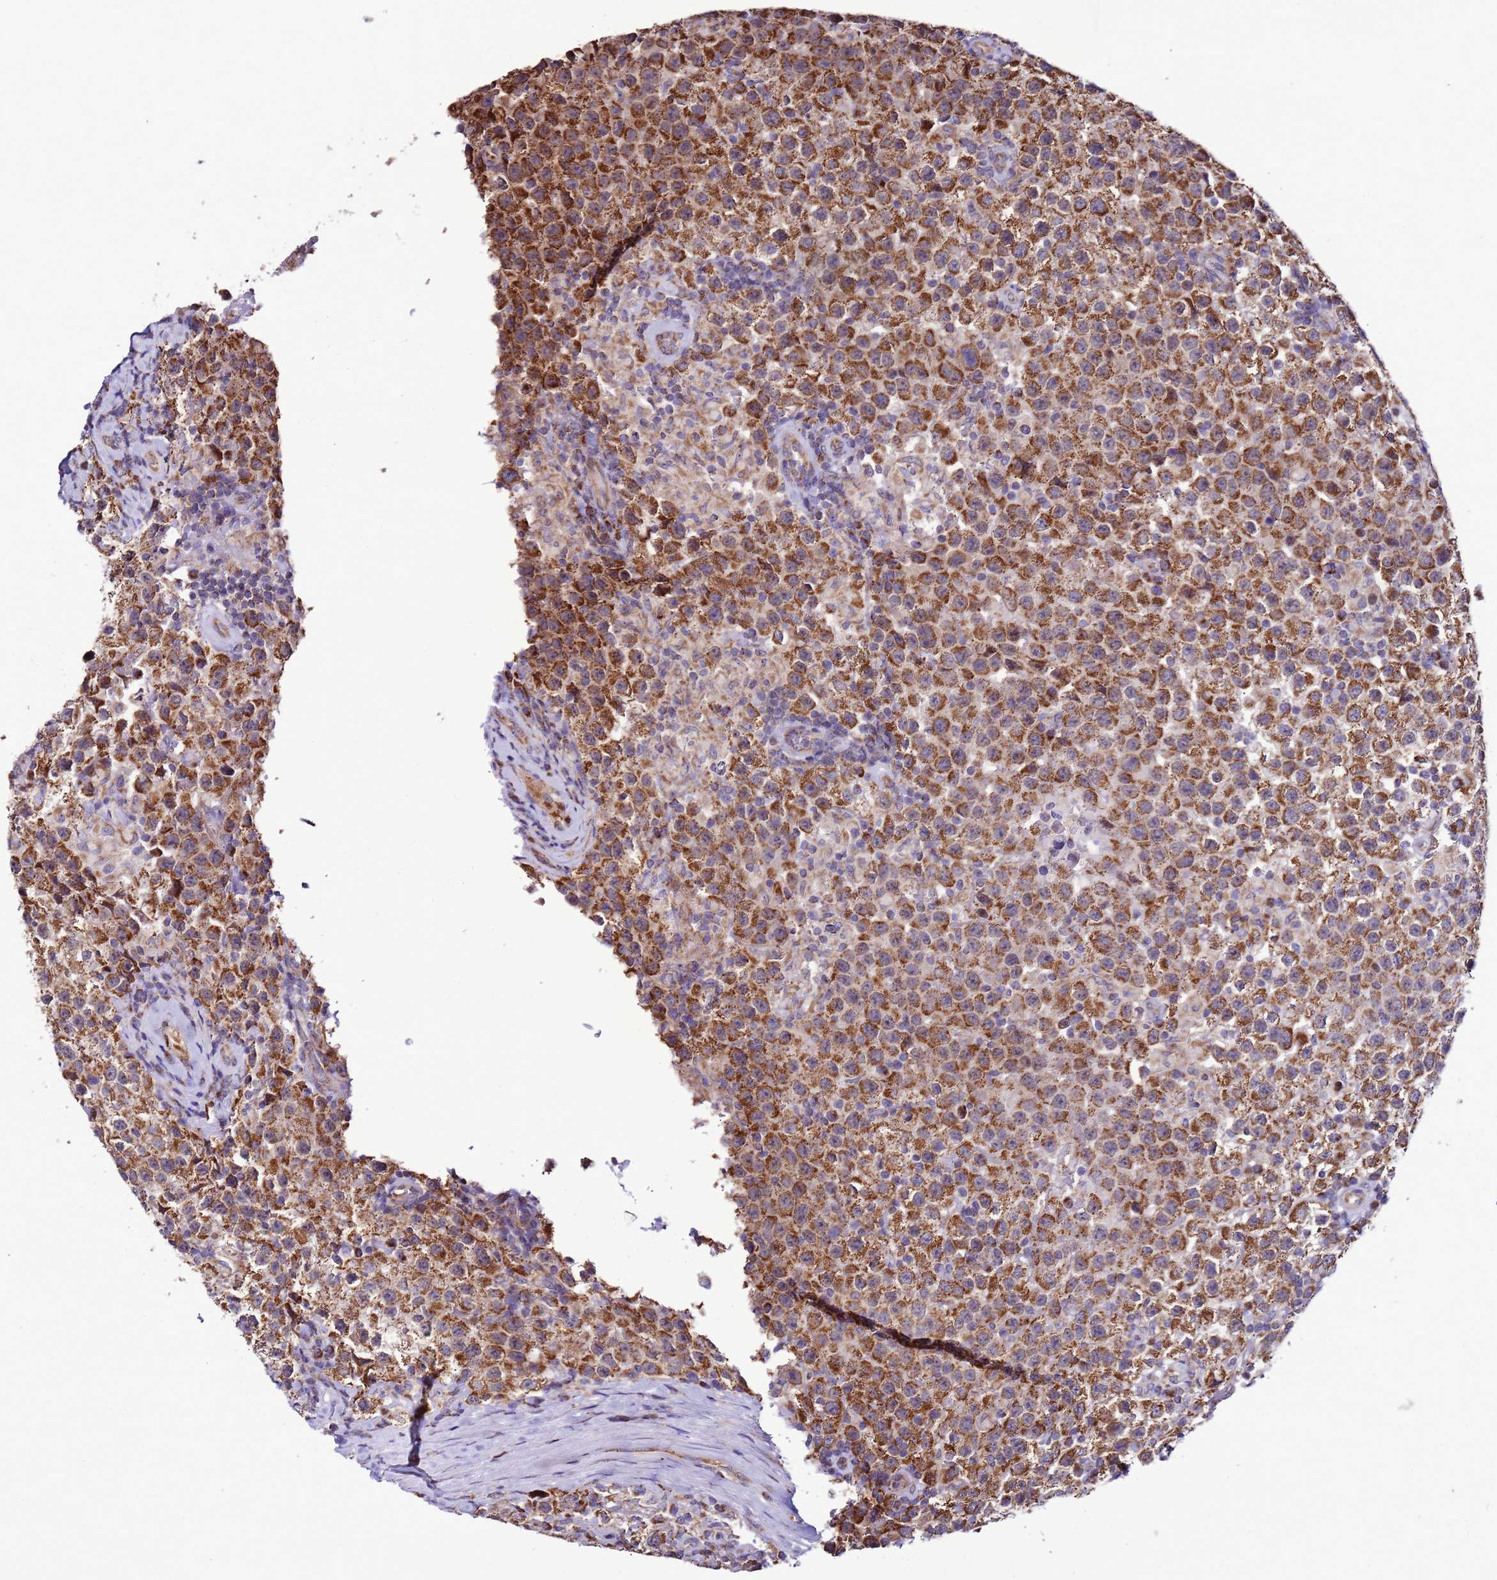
{"staining": {"intensity": "strong", "quantity": ">75%", "location": "cytoplasmic/membranous"}, "tissue": "testis cancer", "cell_type": "Tumor cells", "image_type": "cancer", "snomed": [{"axis": "morphology", "description": "Seminoma, NOS"}, {"axis": "morphology", "description": "Carcinoma, Embryonal, NOS"}, {"axis": "topography", "description": "Testis"}], "caption": "Seminoma (testis) stained with IHC reveals strong cytoplasmic/membranous positivity in approximately >75% of tumor cells.", "gene": "AHI1", "patient": {"sex": "male", "age": 41}}